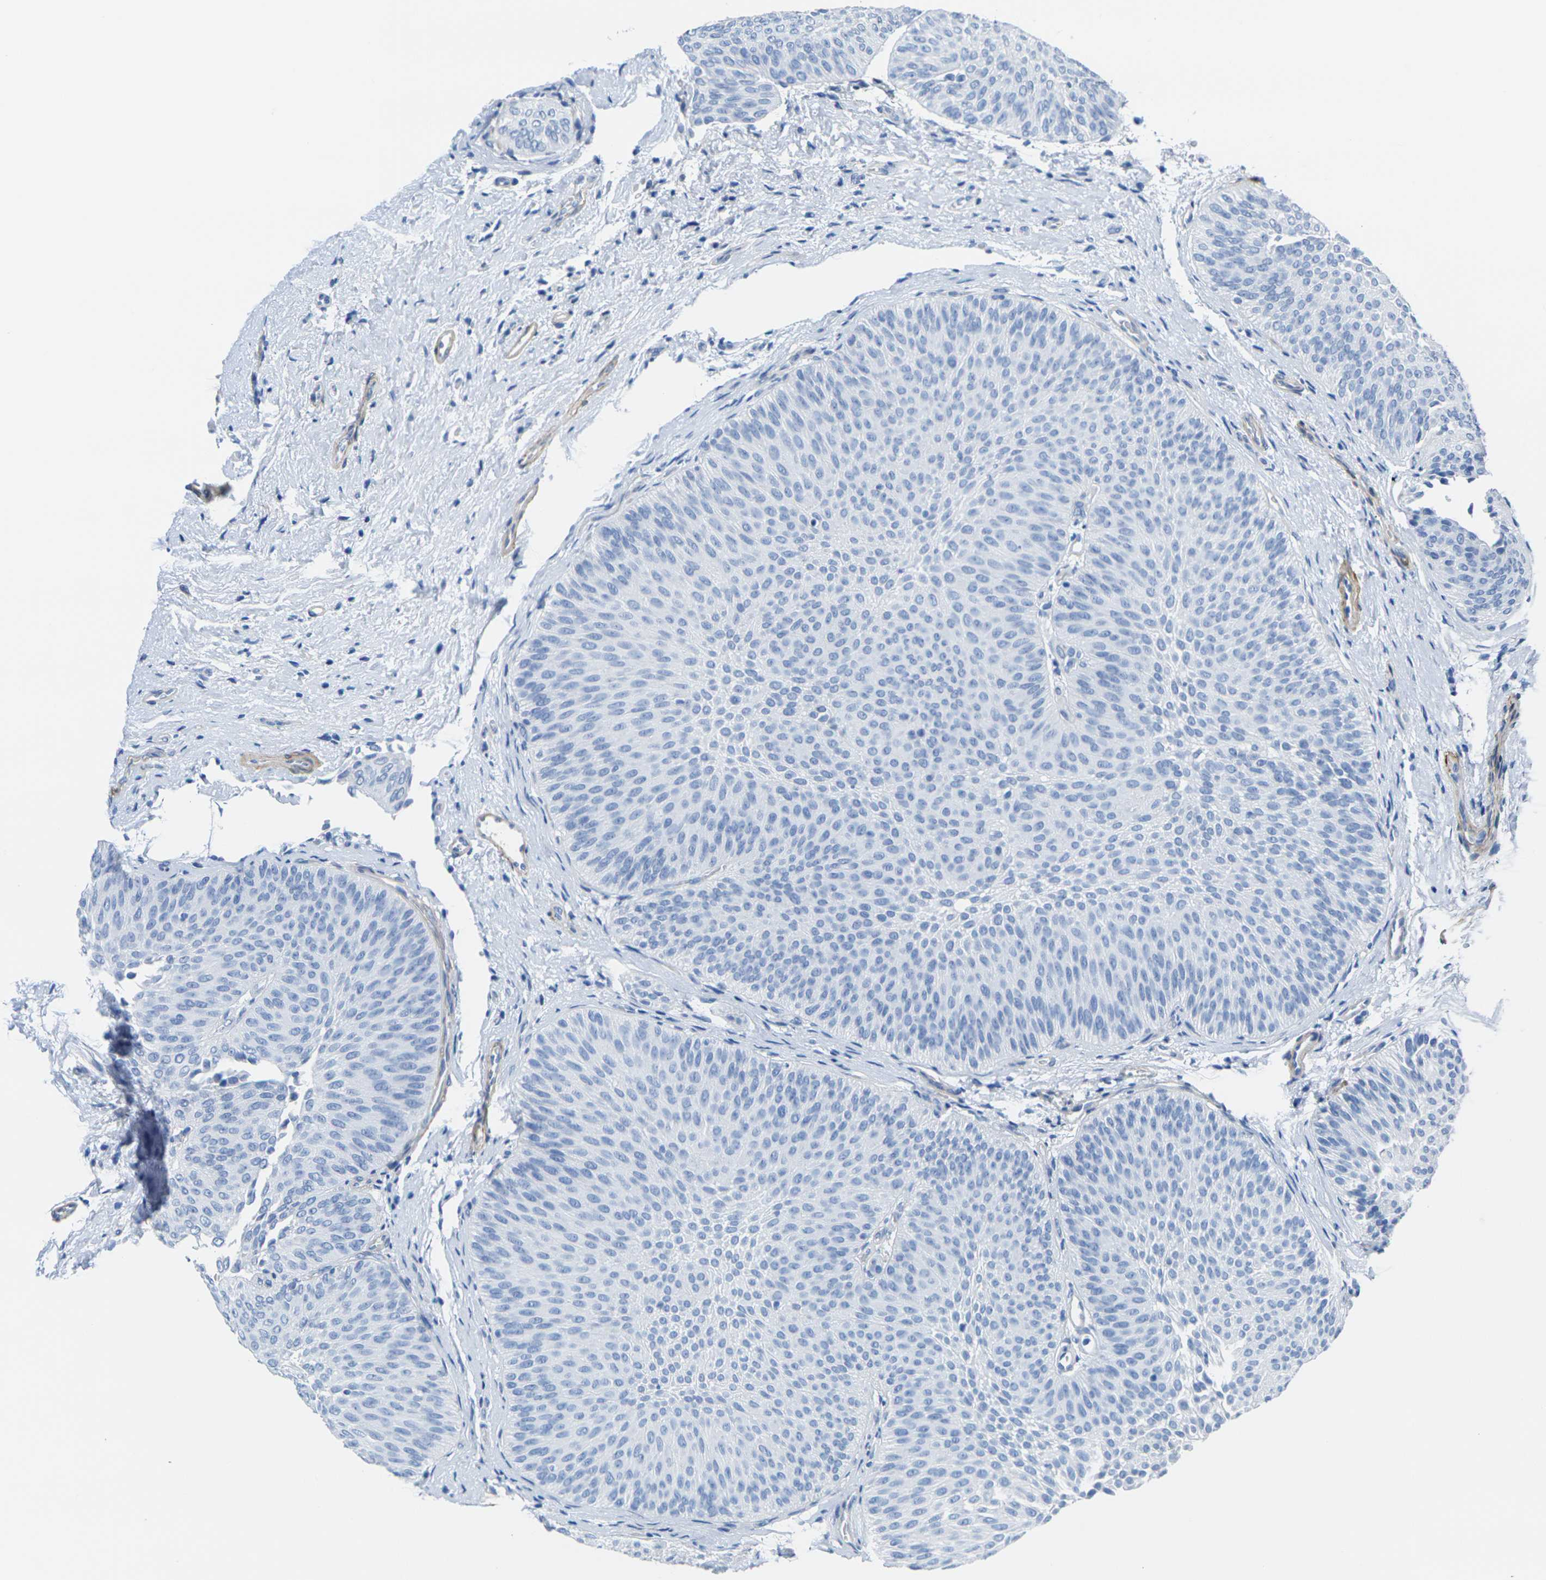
{"staining": {"intensity": "negative", "quantity": "none", "location": "none"}, "tissue": "urothelial cancer", "cell_type": "Tumor cells", "image_type": "cancer", "snomed": [{"axis": "morphology", "description": "Urothelial carcinoma, Low grade"}, {"axis": "topography", "description": "Urinary bladder"}], "caption": "Immunohistochemical staining of human low-grade urothelial carcinoma reveals no significant positivity in tumor cells. (DAB immunohistochemistry, high magnification).", "gene": "CNN1", "patient": {"sex": "female", "age": 60}}